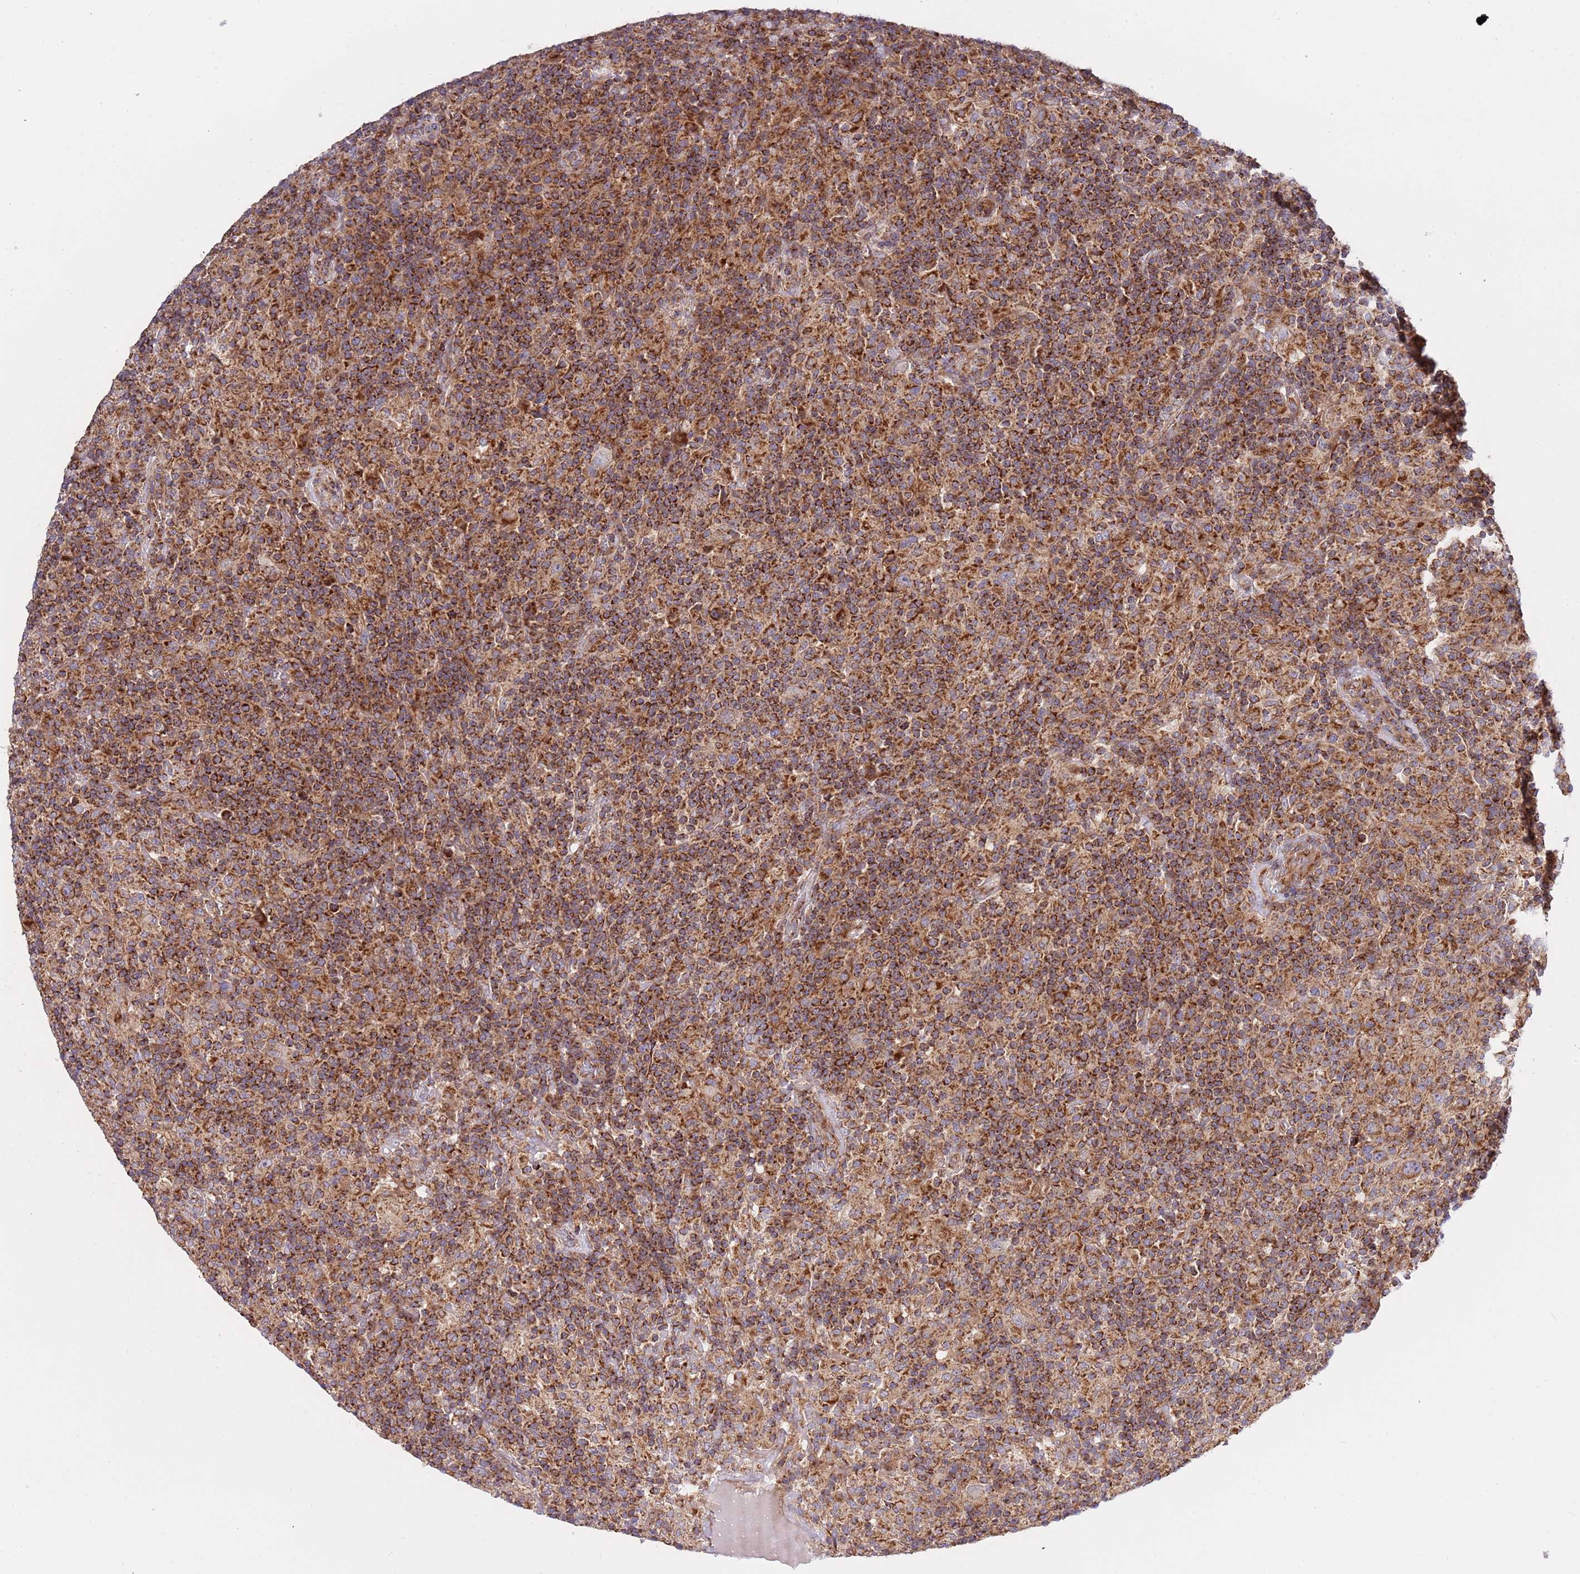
{"staining": {"intensity": "moderate", "quantity": ">75%", "location": "cytoplasmic/membranous"}, "tissue": "lymphoma", "cell_type": "Tumor cells", "image_type": "cancer", "snomed": [{"axis": "morphology", "description": "Hodgkin's disease, NOS"}, {"axis": "topography", "description": "Lymph node"}], "caption": "IHC image of neoplastic tissue: lymphoma stained using immunohistochemistry (IHC) exhibits medium levels of moderate protein expression localized specifically in the cytoplasmic/membranous of tumor cells, appearing as a cytoplasmic/membranous brown color.", "gene": "IRS4", "patient": {"sex": "male", "age": 70}}